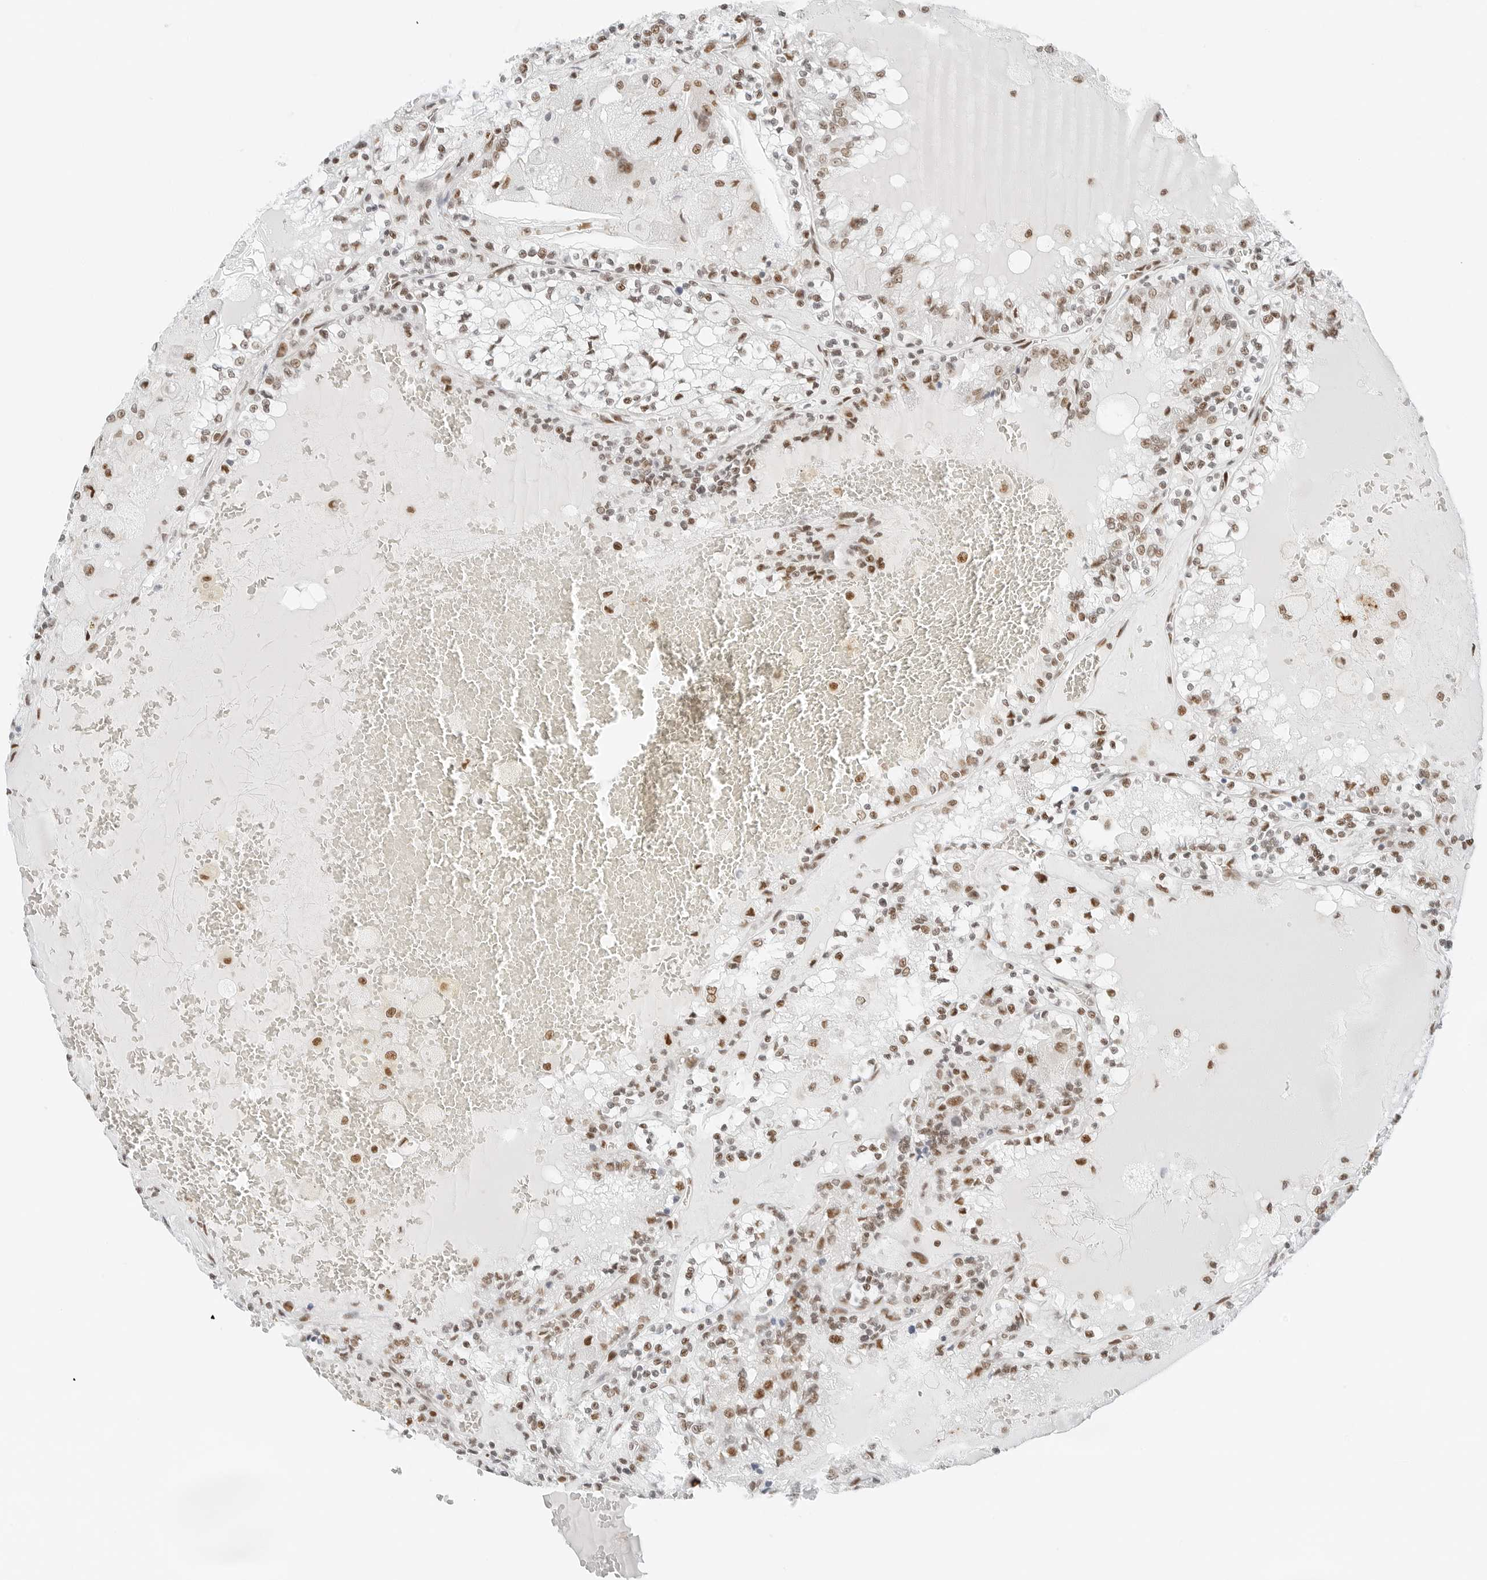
{"staining": {"intensity": "moderate", "quantity": ">75%", "location": "nuclear"}, "tissue": "renal cancer", "cell_type": "Tumor cells", "image_type": "cancer", "snomed": [{"axis": "morphology", "description": "Adenocarcinoma, NOS"}, {"axis": "topography", "description": "Kidney"}], "caption": "Tumor cells demonstrate medium levels of moderate nuclear expression in about >75% of cells in human adenocarcinoma (renal).", "gene": "CRTC2", "patient": {"sex": "female", "age": 56}}